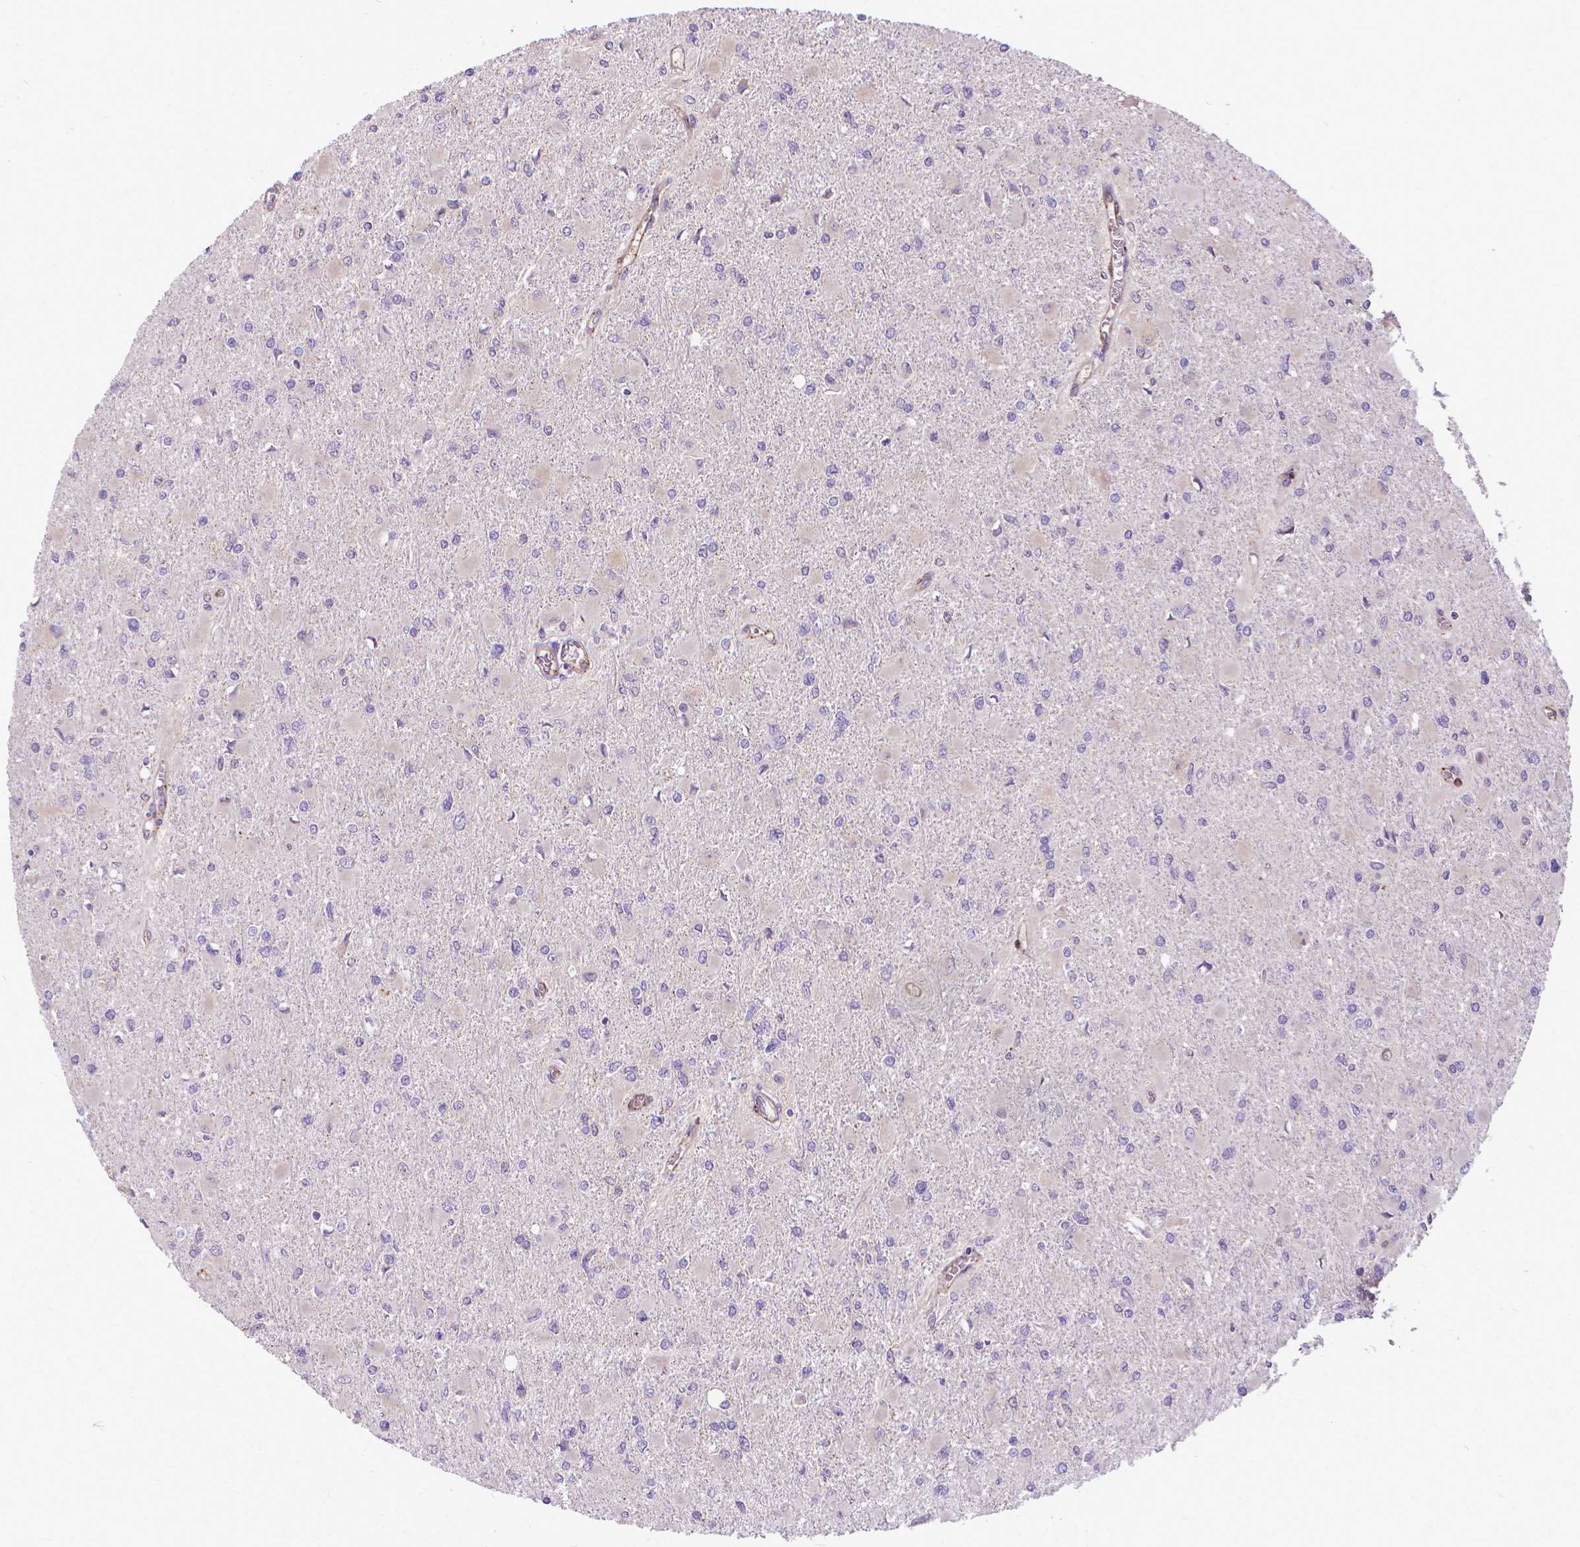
{"staining": {"intensity": "negative", "quantity": "none", "location": "none"}, "tissue": "glioma", "cell_type": "Tumor cells", "image_type": "cancer", "snomed": [{"axis": "morphology", "description": "Glioma, malignant, High grade"}, {"axis": "topography", "description": "Cerebral cortex"}], "caption": "Tumor cells are negative for brown protein staining in glioma.", "gene": "CFAP299", "patient": {"sex": "female", "age": 36}}